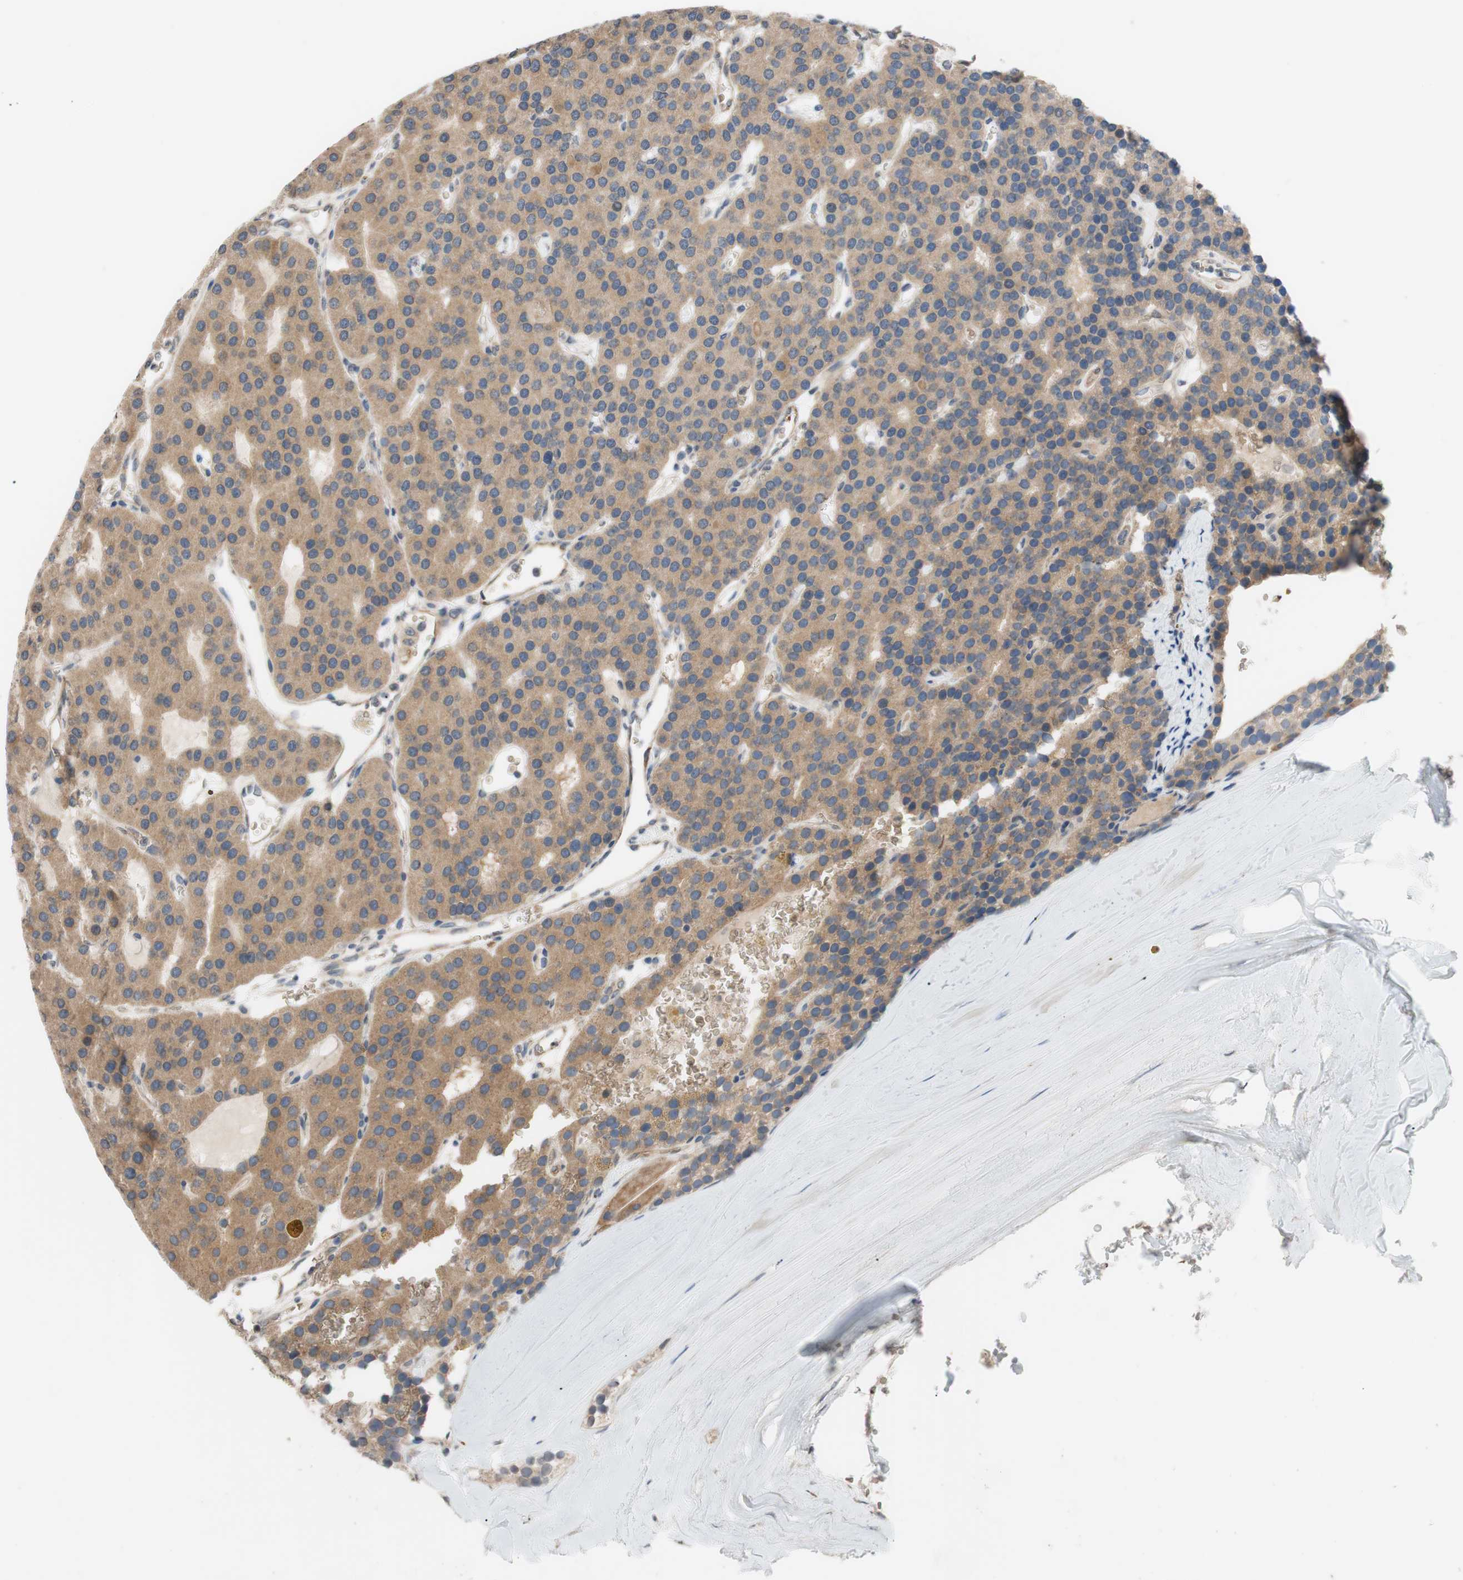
{"staining": {"intensity": "moderate", "quantity": ">75%", "location": "cytoplasmic/membranous"}, "tissue": "parathyroid gland", "cell_type": "Glandular cells", "image_type": "normal", "snomed": [{"axis": "morphology", "description": "Normal tissue, NOS"}, {"axis": "morphology", "description": "Adenoma, NOS"}, {"axis": "topography", "description": "Parathyroid gland"}], "caption": "Parathyroid gland stained with immunohistochemistry displays moderate cytoplasmic/membranous positivity in about >75% of glandular cells. The protein is shown in brown color, while the nuclei are stained blue.", "gene": "ADD2", "patient": {"sex": "female", "age": 86}}